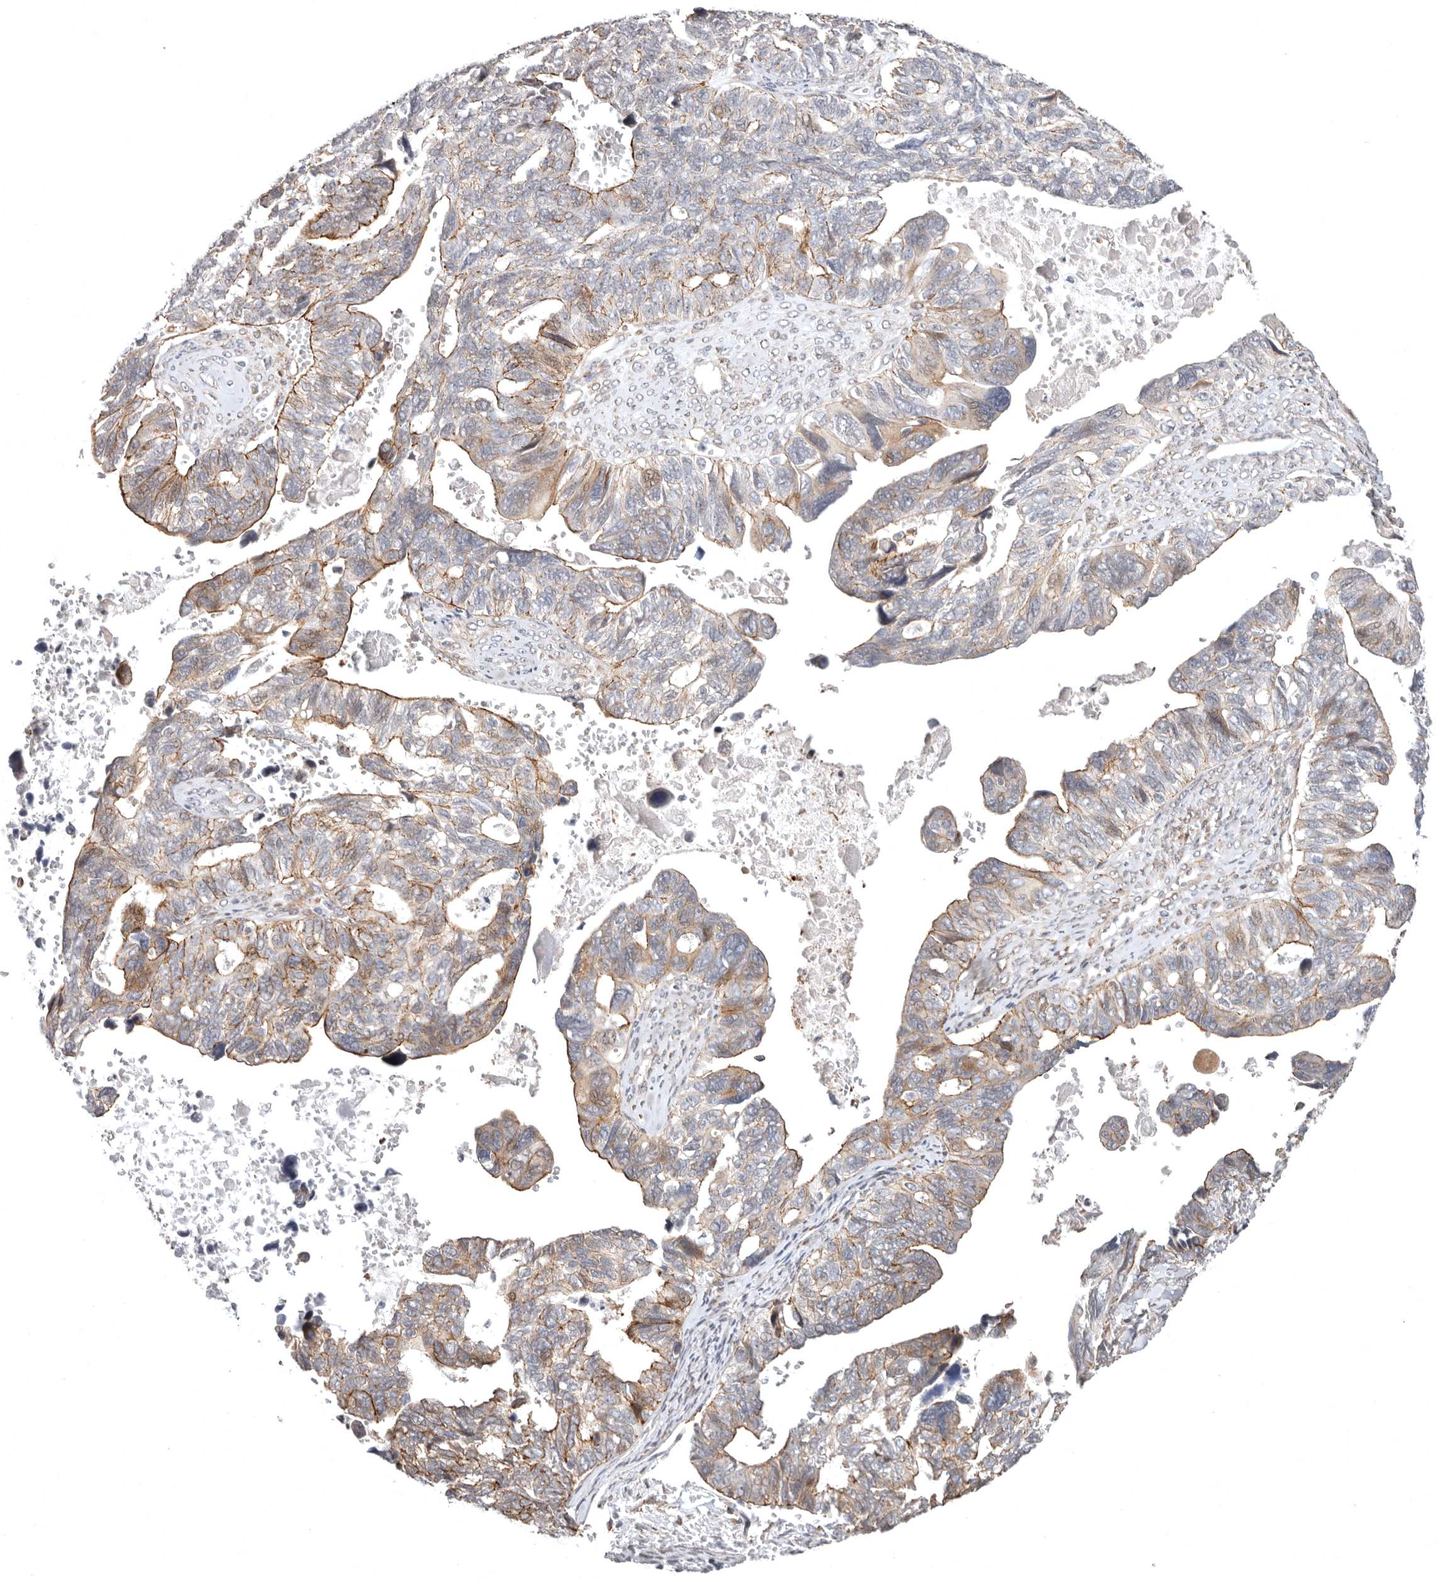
{"staining": {"intensity": "moderate", "quantity": "<25%", "location": "cytoplasmic/membranous"}, "tissue": "ovarian cancer", "cell_type": "Tumor cells", "image_type": "cancer", "snomed": [{"axis": "morphology", "description": "Cystadenocarcinoma, serous, NOS"}, {"axis": "topography", "description": "Ovary"}], "caption": "An immunohistochemistry (IHC) micrograph of tumor tissue is shown. Protein staining in brown shows moderate cytoplasmic/membranous positivity in serous cystadenocarcinoma (ovarian) within tumor cells. The staining was performed using DAB, with brown indicating positive protein expression. Nuclei are stained blue with hematoxylin.", "gene": "SZT2", "patient": {"sex": "female", "age": 79}}